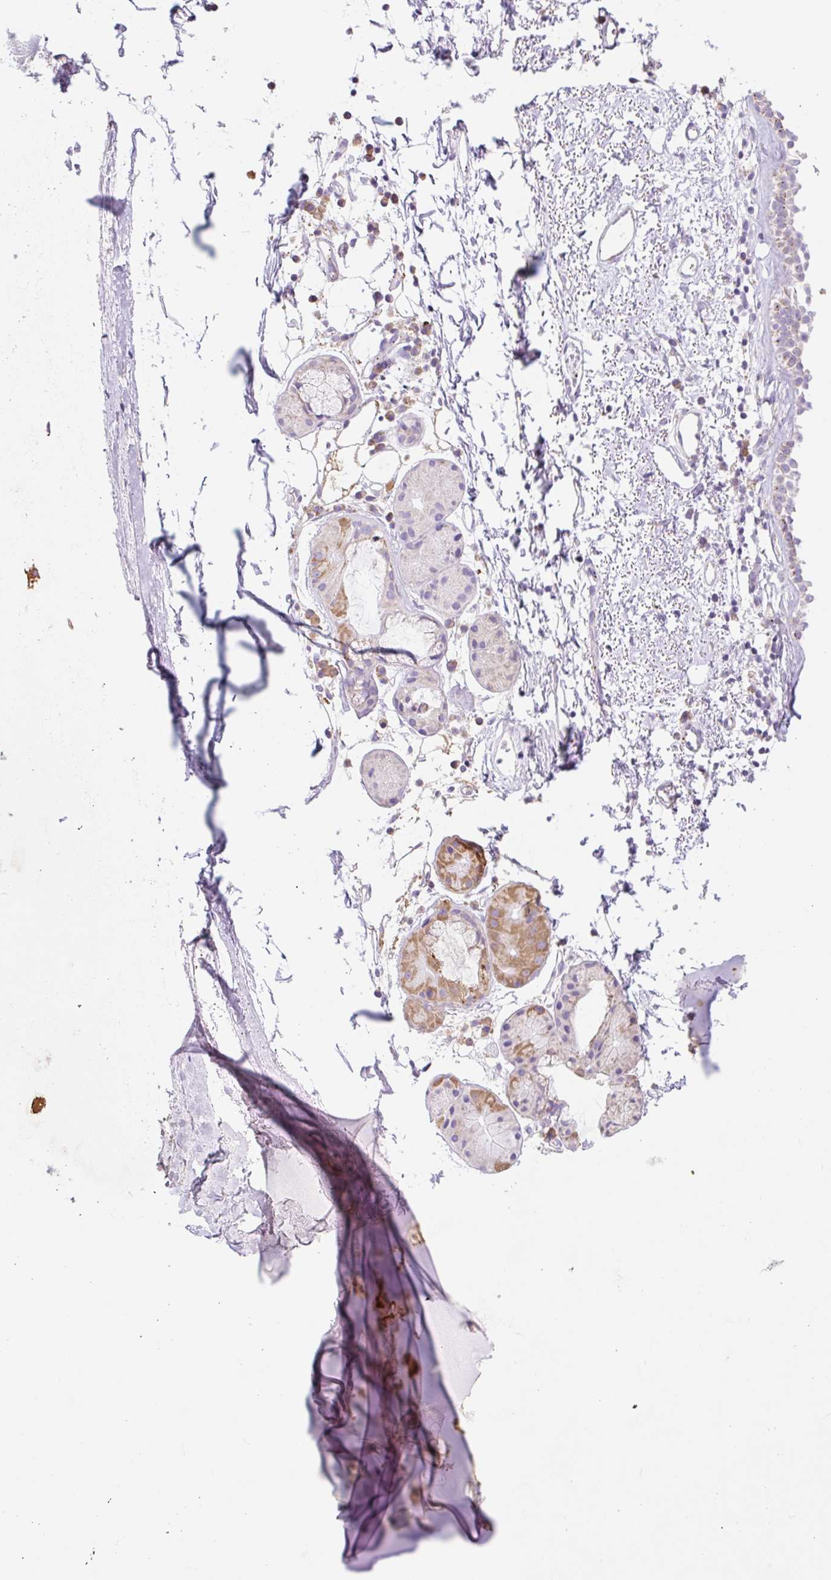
{"staining": {"intensity": "negative", "quantity": "none", "location": "none"}, "tissue": "adipose tissue", "cell_type": "Adipocytes", "image_type": "normal", "snomed": [{"axis": "morphology", "description": "Normal tissue, NOS"}, {"axis": "topography", "description": "Cartilage tissue"}, {"axis": "topography", "description": "Nasopharynx"}], "caption": "This is an immunohistochemistry (IHC) photomicrograph of unremarkable human adipose tissue. There is no positivity in adipocytes.", "gene": "CLEC3A", "patient": {"sex": "male", "age": 56}}